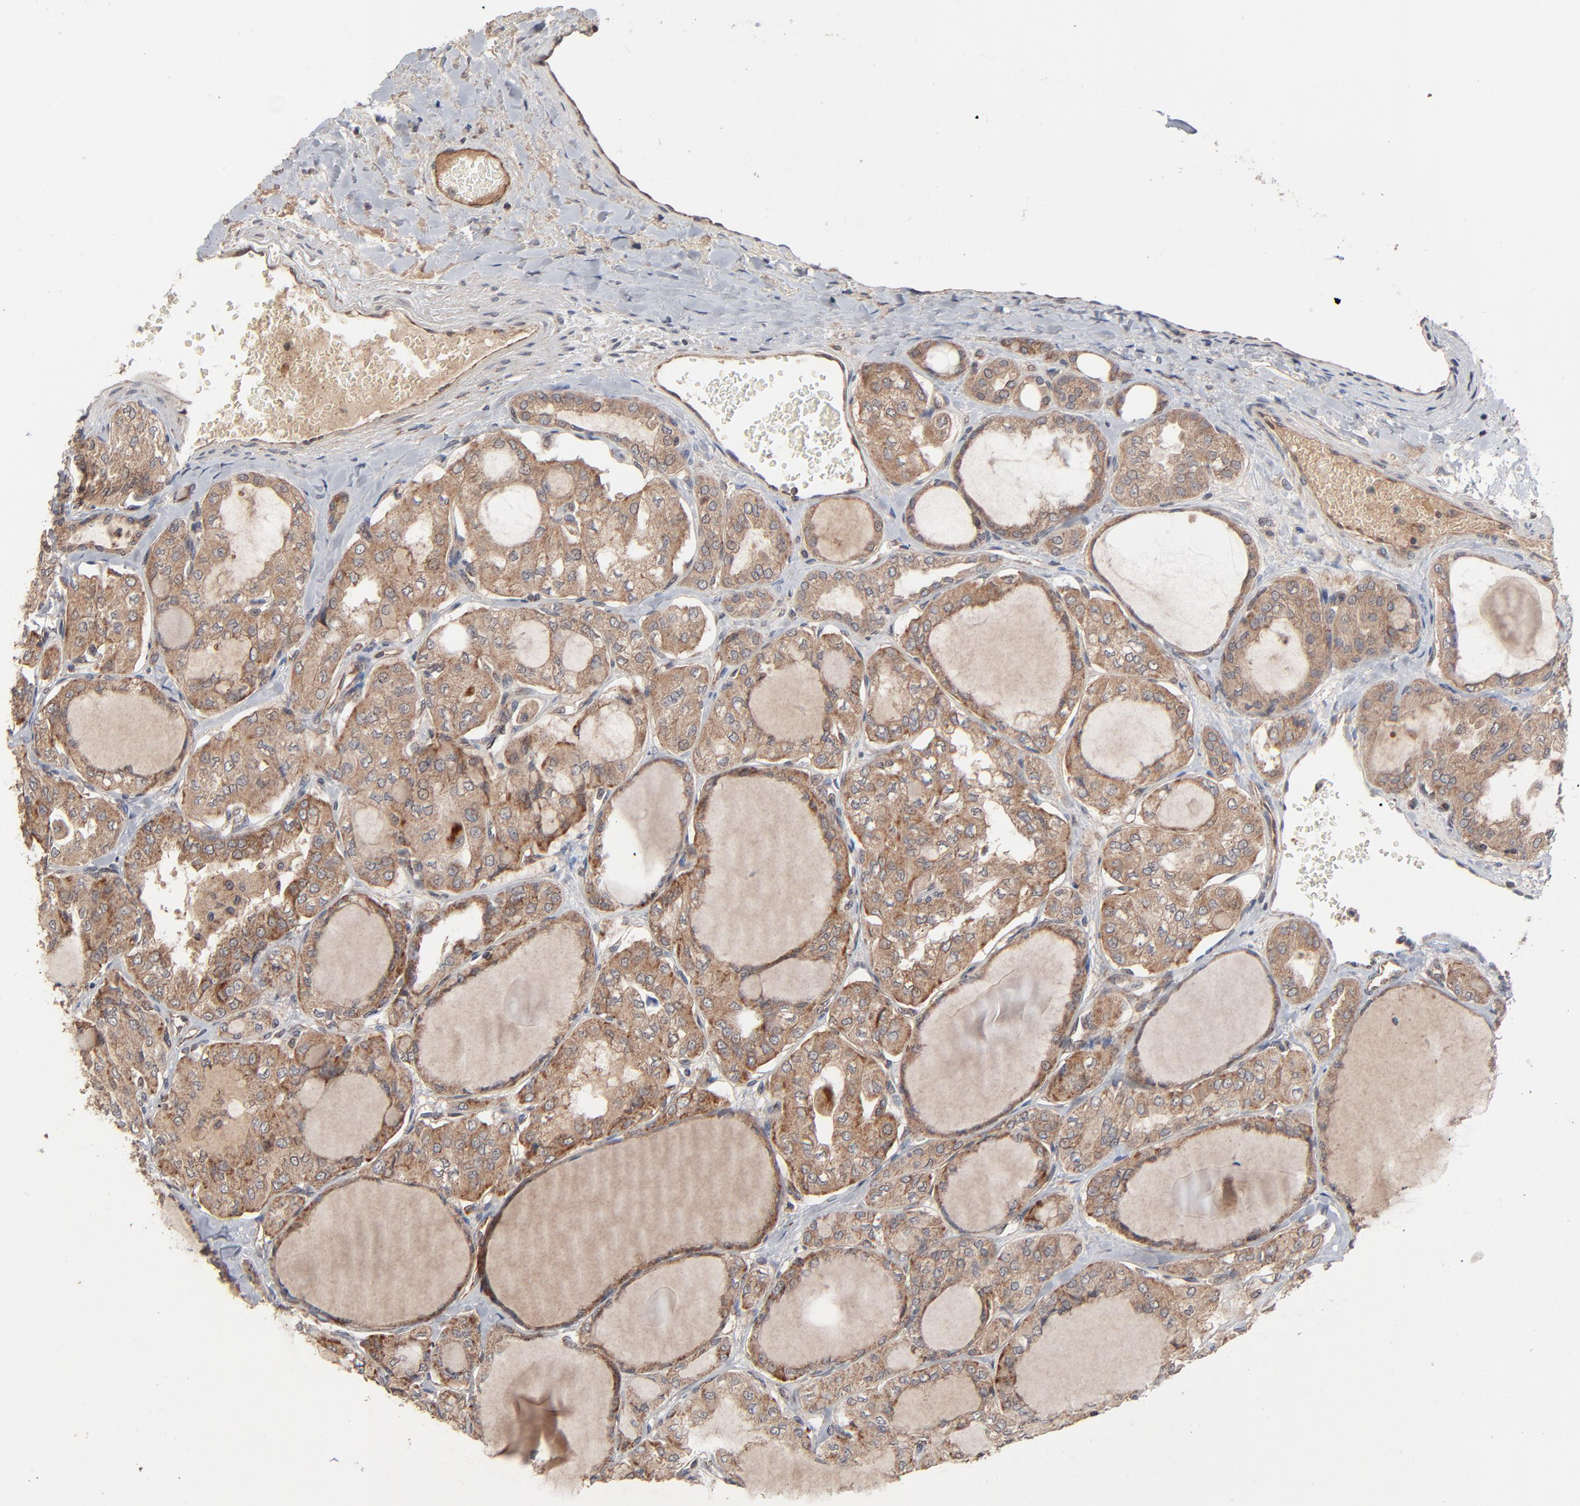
{"staining": {"intensity": "moderate", "quantity": ">75%", "location": "cytoplasmic/membranous"}, "tissue": "thyroid cancer", "cell_type": "Tumor cells", "image_type": "cancer", "snomed": [{"axis": "morphology", "description": "Papillary adenocarcinoma, NOS"}, {"axis": "topography", "description": "Thyroid gland"}], "caption": "Thyroid cancer (papillary adenocarcinoma) tissue displays moderate cytoplasmic/membranous expression in approximately >75% of tumor cells", "gene": "ABLIM3", "patient": {"sex": "male", "age": 20}}